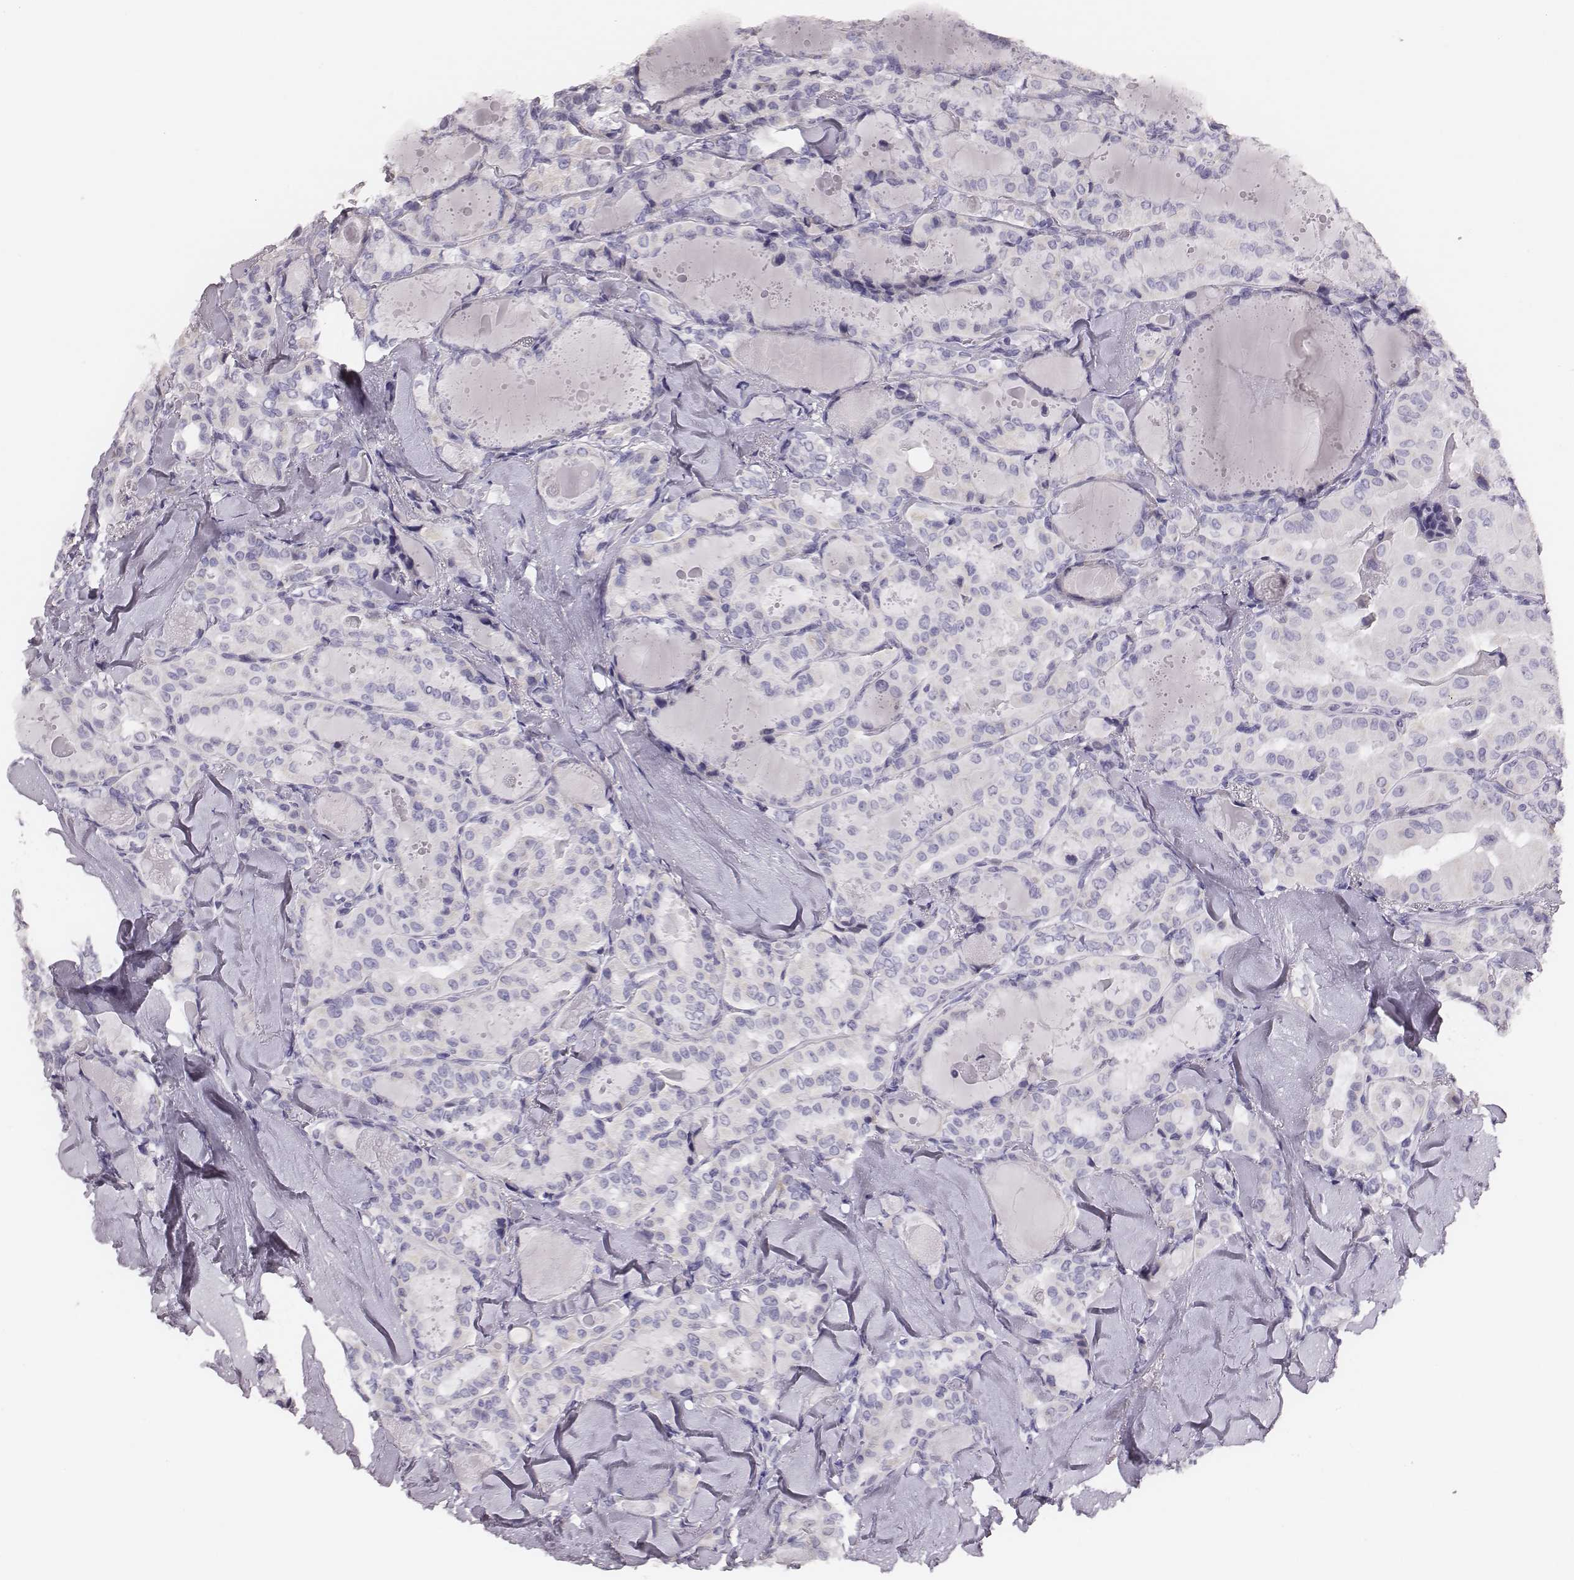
{"staining": {"intensity": "negative", "quantity": "none", "location": "none"}, "tissue": "thyroid cancer", "cell_type": "Tumor cells", "image_type": "cancer", "snomed": [{"axis": "morphology", "description": "Papillary adenocarcinoma, NOS"}, {"axis": "topography", "description": "Thyroid gland"}], "caption": "An immunohistochemistry histopathology image of papillary adenocarcinoma (thyroid) is shown. There is no staining in tumor cells of papillary adenocarcinoma (thyroid). Brightfield microscopy of immunohistochemistry (IHC) stained with DAB (3,3'-diaminobenzidine) (brown) and hematoxylin (blue), captured at high magnification.", "gene": "H1-6", "patient": {"sex": "female", "age": 41}}